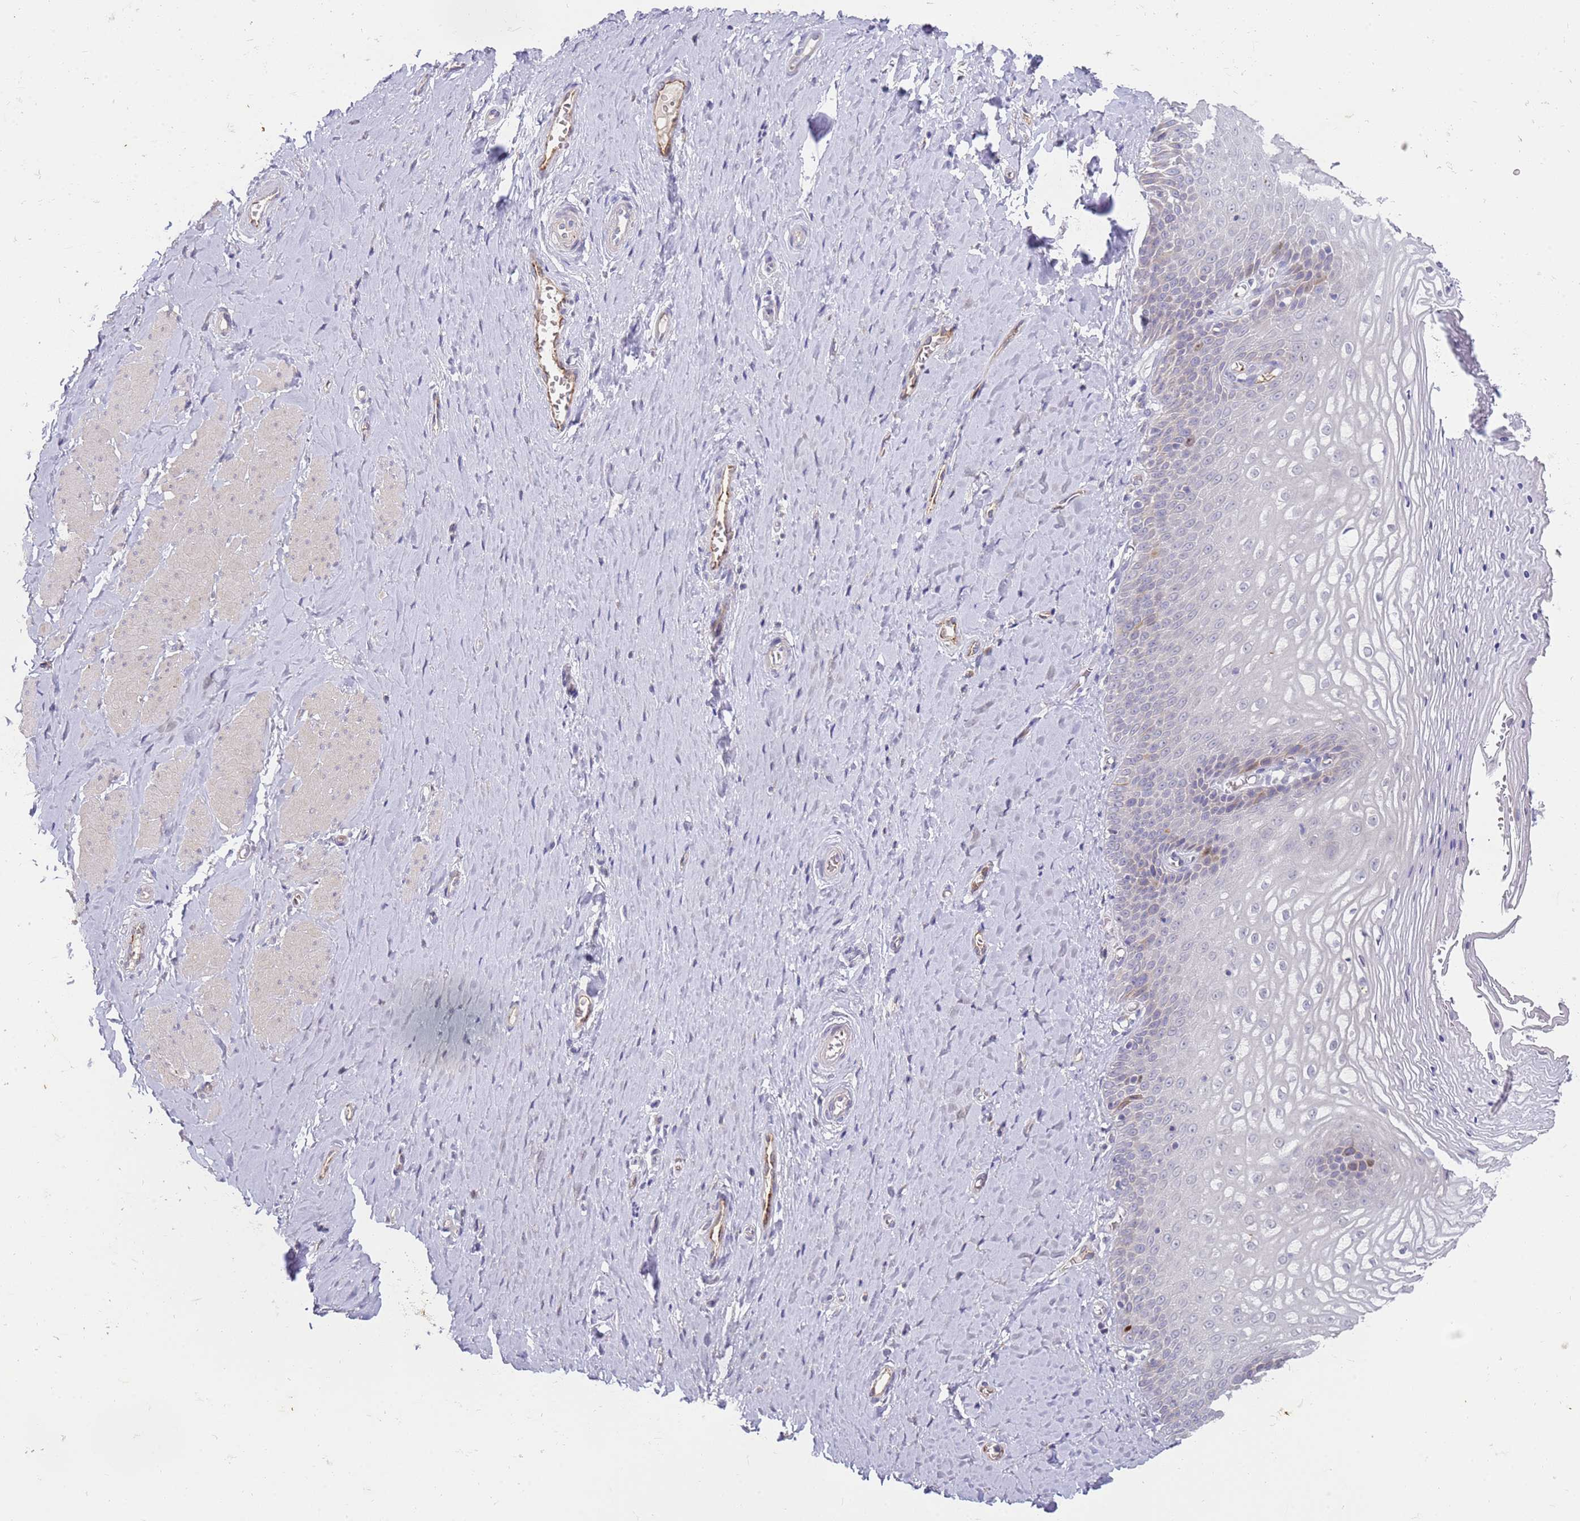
{"staining": {"intensity": "weak", "quantity": "<25%", "location": "cytoplasmic/membranous"}, "tissue": "vagina", "cell_type": "Squamous epithelial cells", "image_type": "normal", "snomed": [{"axis": "morphology", "description": "Normal tissue, NOS"}, {"axis": "topography", "description": "Vagina"}], "caption": "Immunohistochemistry of benign human vagina exhibits no positivity in squamous epithelial cells.", "gene": "NMUR2", "patient": {"sex": "female", "age": 65}}